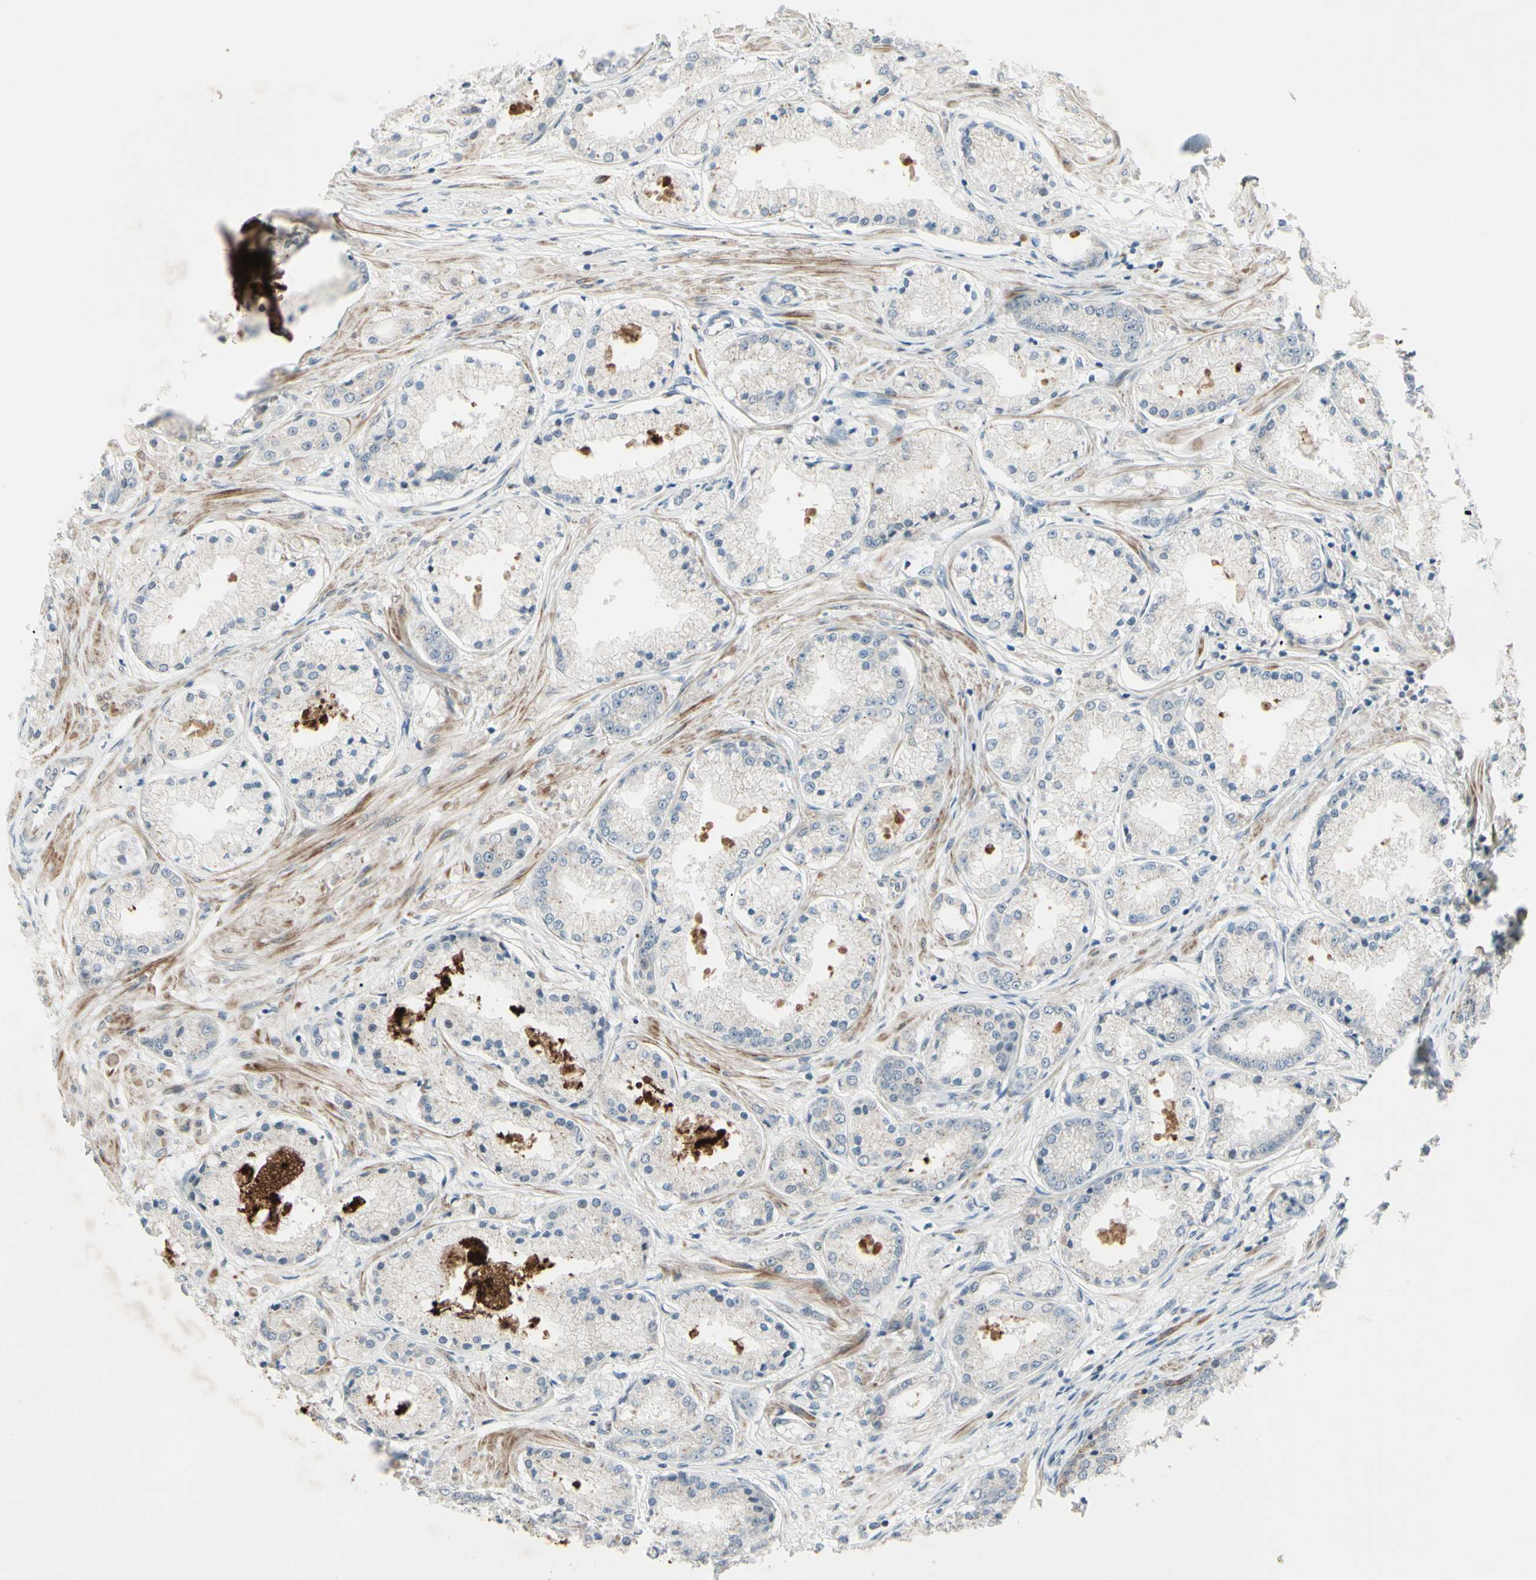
{"staining": {"intensity": "negative", "quantity": "none", "location": "none"}, "tissue": "prostate cancer", "cell_type": "Tumor cells", "image_type": "cancer", "snomed": [{"axis": "morphology", "description": "Adenocarcinoma, High grade"}, {"axis": "topography", "description": "Prostate"}], "caption": "Immunohistochemical staining of human prostate adenocarcinoma (high-grade) demonstrates no significant positivity in tumor cells. The staining was performed using DAB (3,3'-diaminobenzidine) to visualize the protein expression in brown, while the nuclei were stained in blue with hematoxylin (Magnification: 20x).", "gene": "FGFR2", "patient": {"sex": "male", "age": 59}}